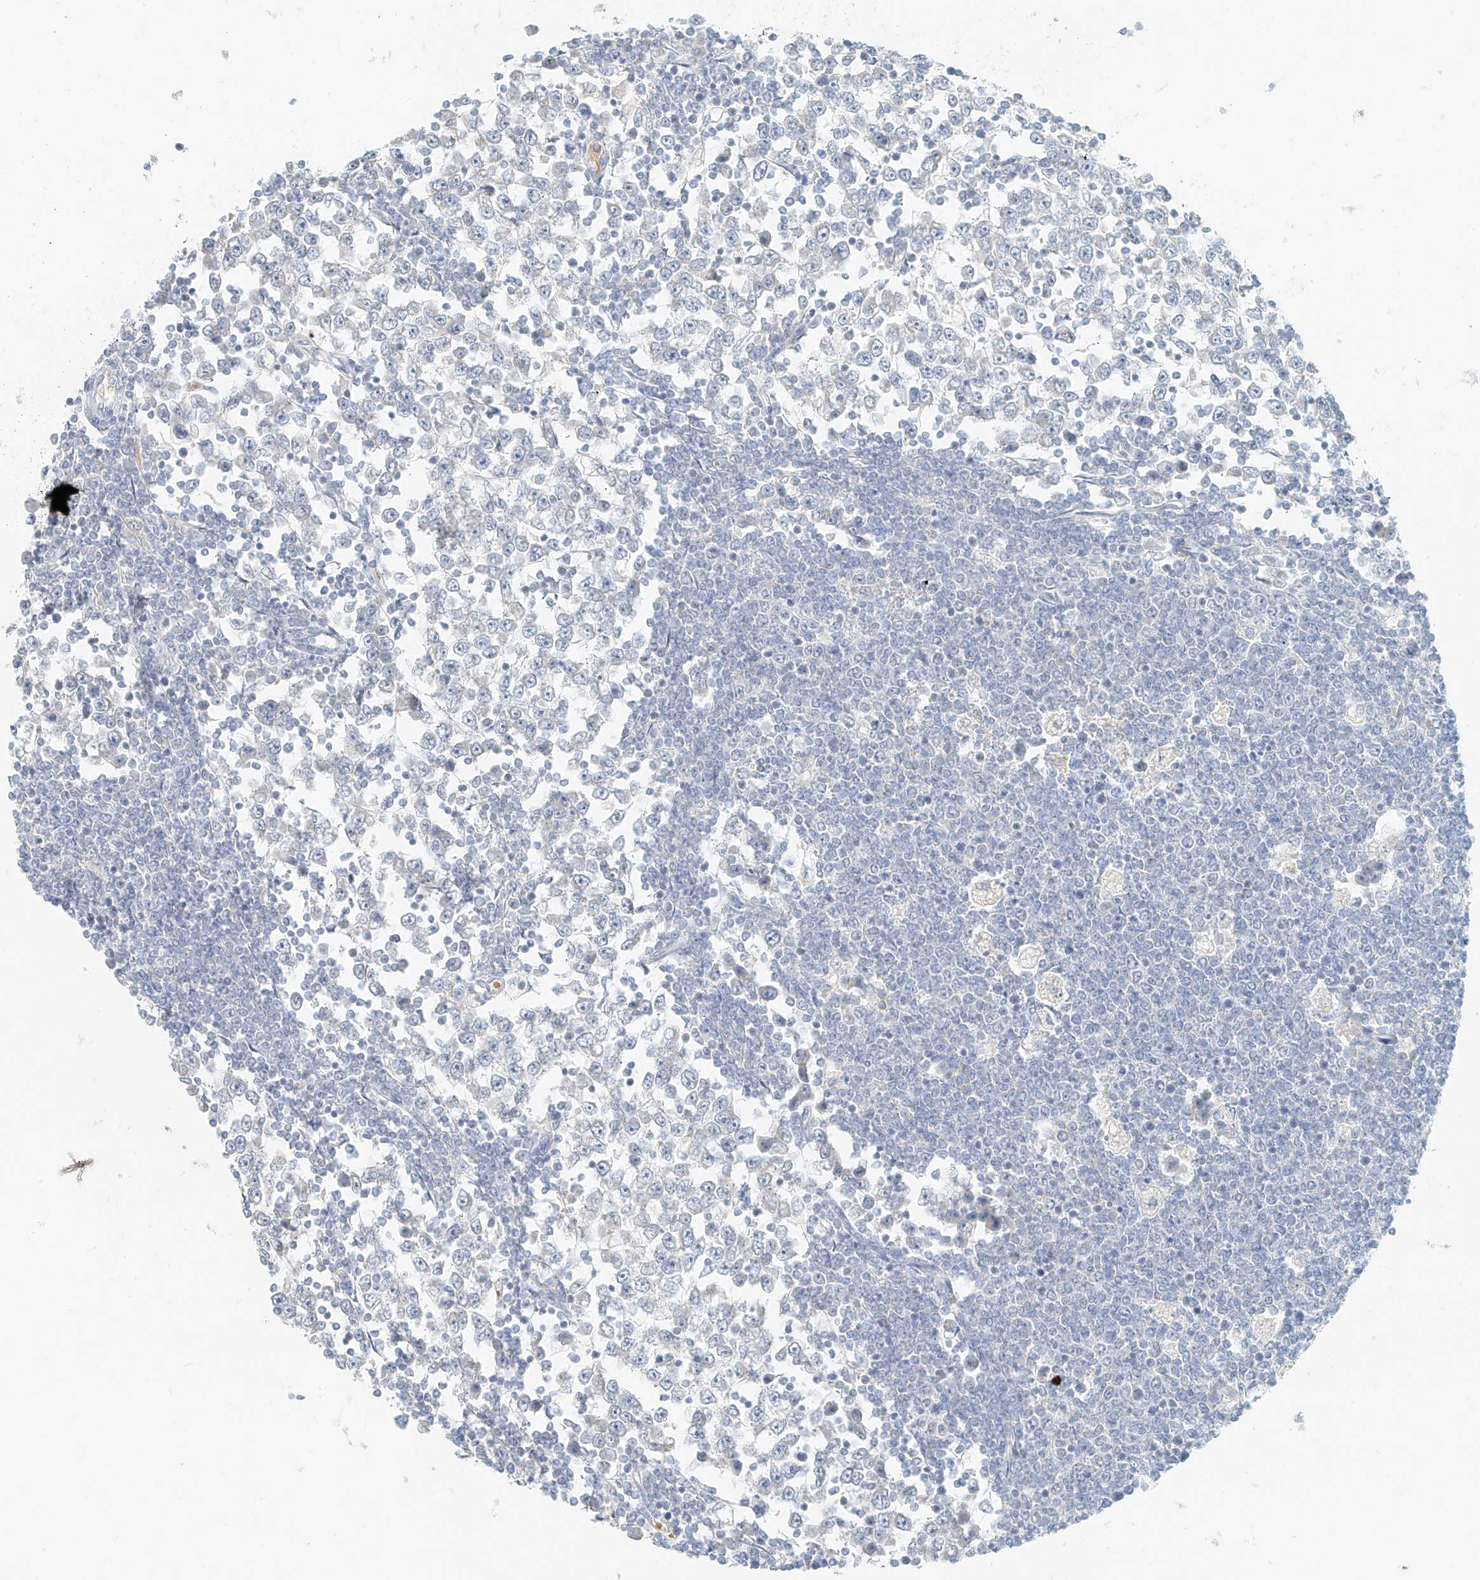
{"staining": {"intensity": "negative", "quantity": "none", "location": "none"}, "tissue": "testis cancer", "cell_type": "Tumor cells", "image_type": "cancer", "snomed": [{"axis": "morphology", "description": "Seminoma, NOS"}, {"axis": "topography", "description": "Testis"}], "caption": "Tumor cells show no significant protein expression in testis cancer (seminoma). (DAB (3,3'-diaminobenzidine) IHC with hematoxylin counter stain).", "gene": "PGC", "patient": {"sex": "male", "age": 65}}